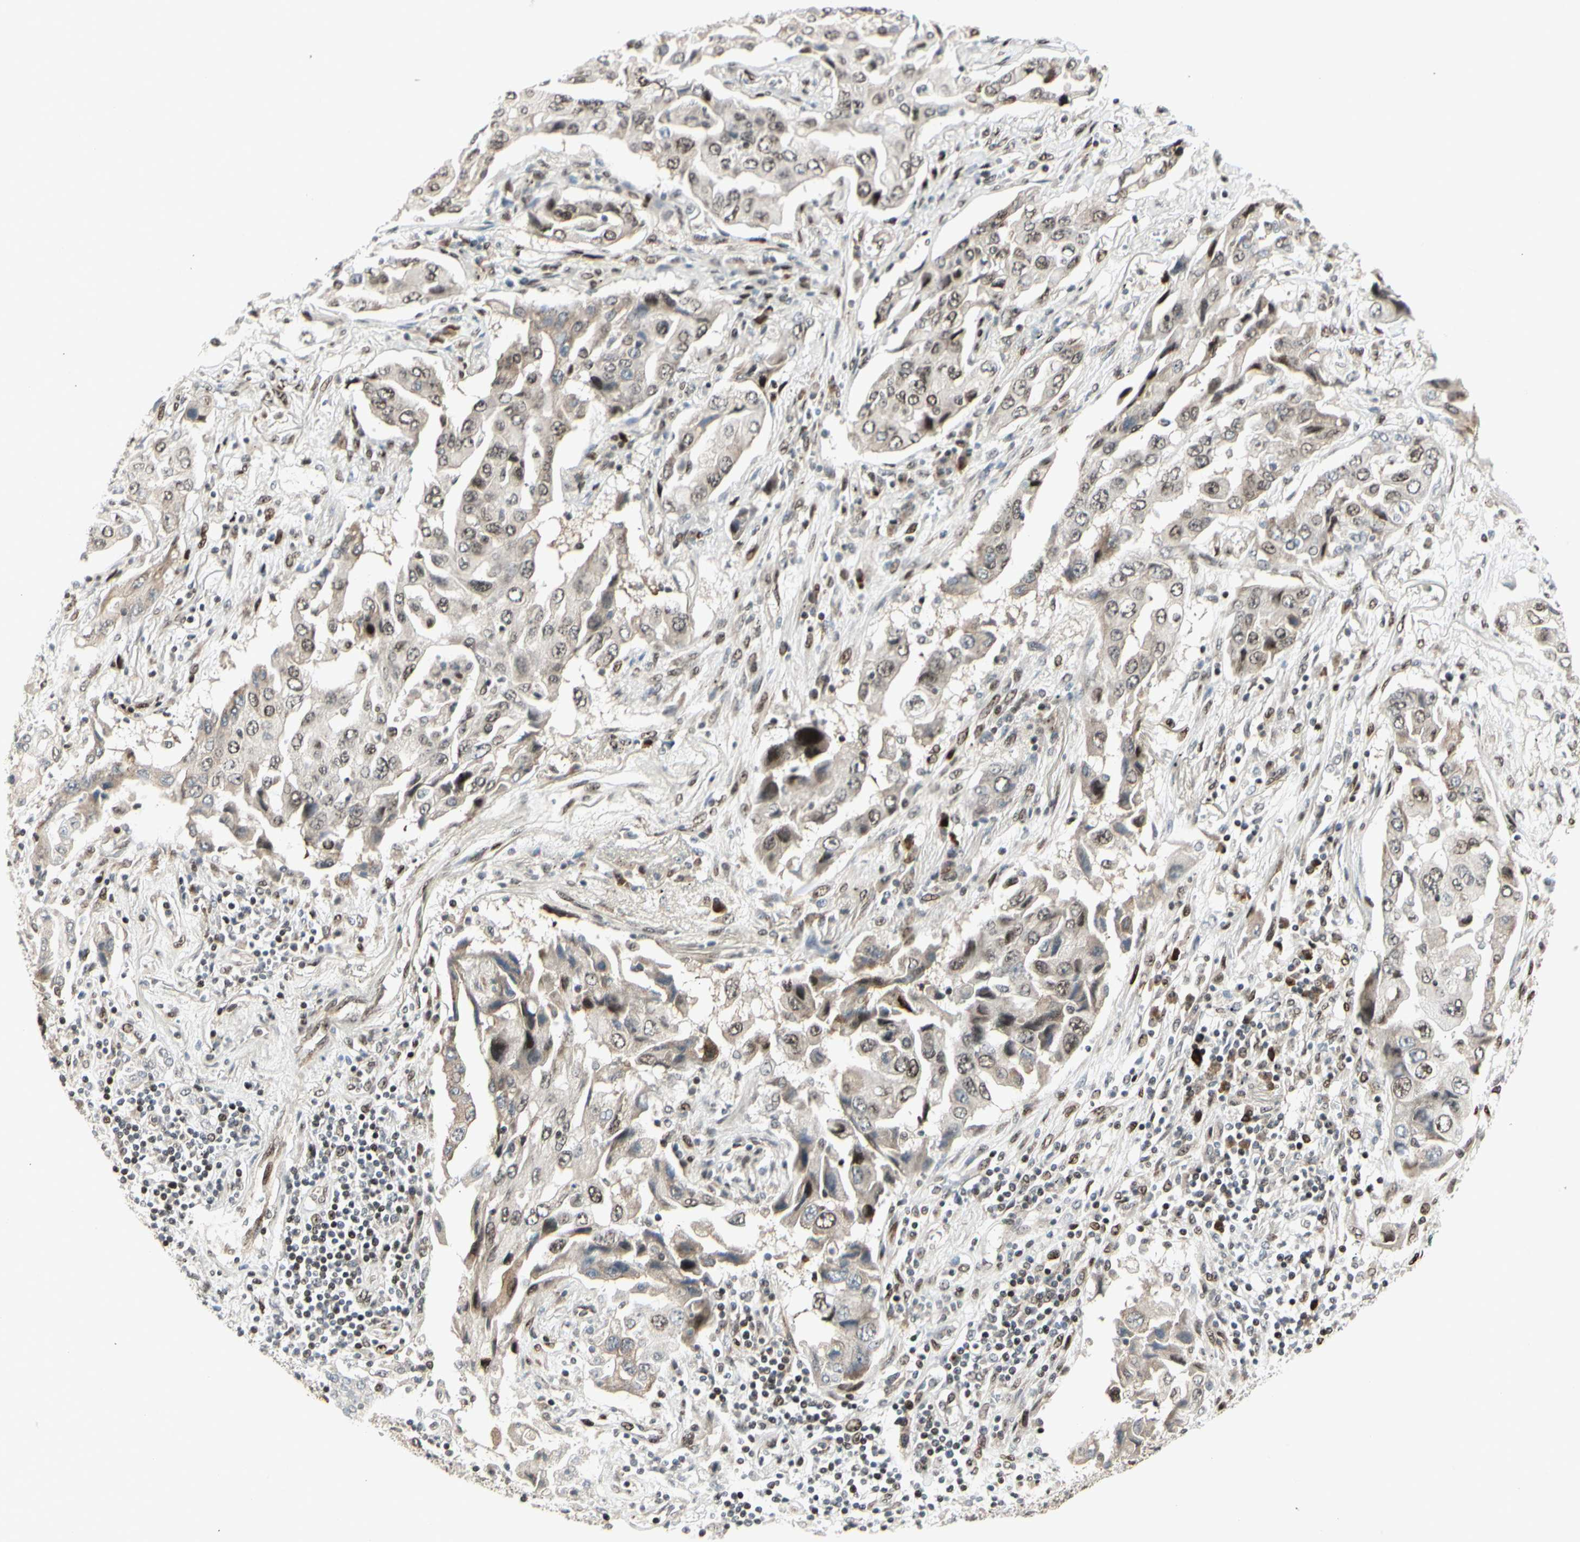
{"staining": {"intensity": "weak", "quantity": ">75%", "location": "nuclear"}, "tissue": "lung cancer", "cell_type": "Tumor cells", "image_type": "cancer", "snomed": [{"axis": "morphology", "description": "Adenocarcinoma, NOS"}, {"axis": "topography", "description": "Lung"}], "caption": "The micrograph displays staining of adenocarcinoma (lung), revealing weak nuclear protein positivity (brown color) within tumor cells.", "gene": "FOXJ2", "patient": {"sex": "female", "age": 65}}